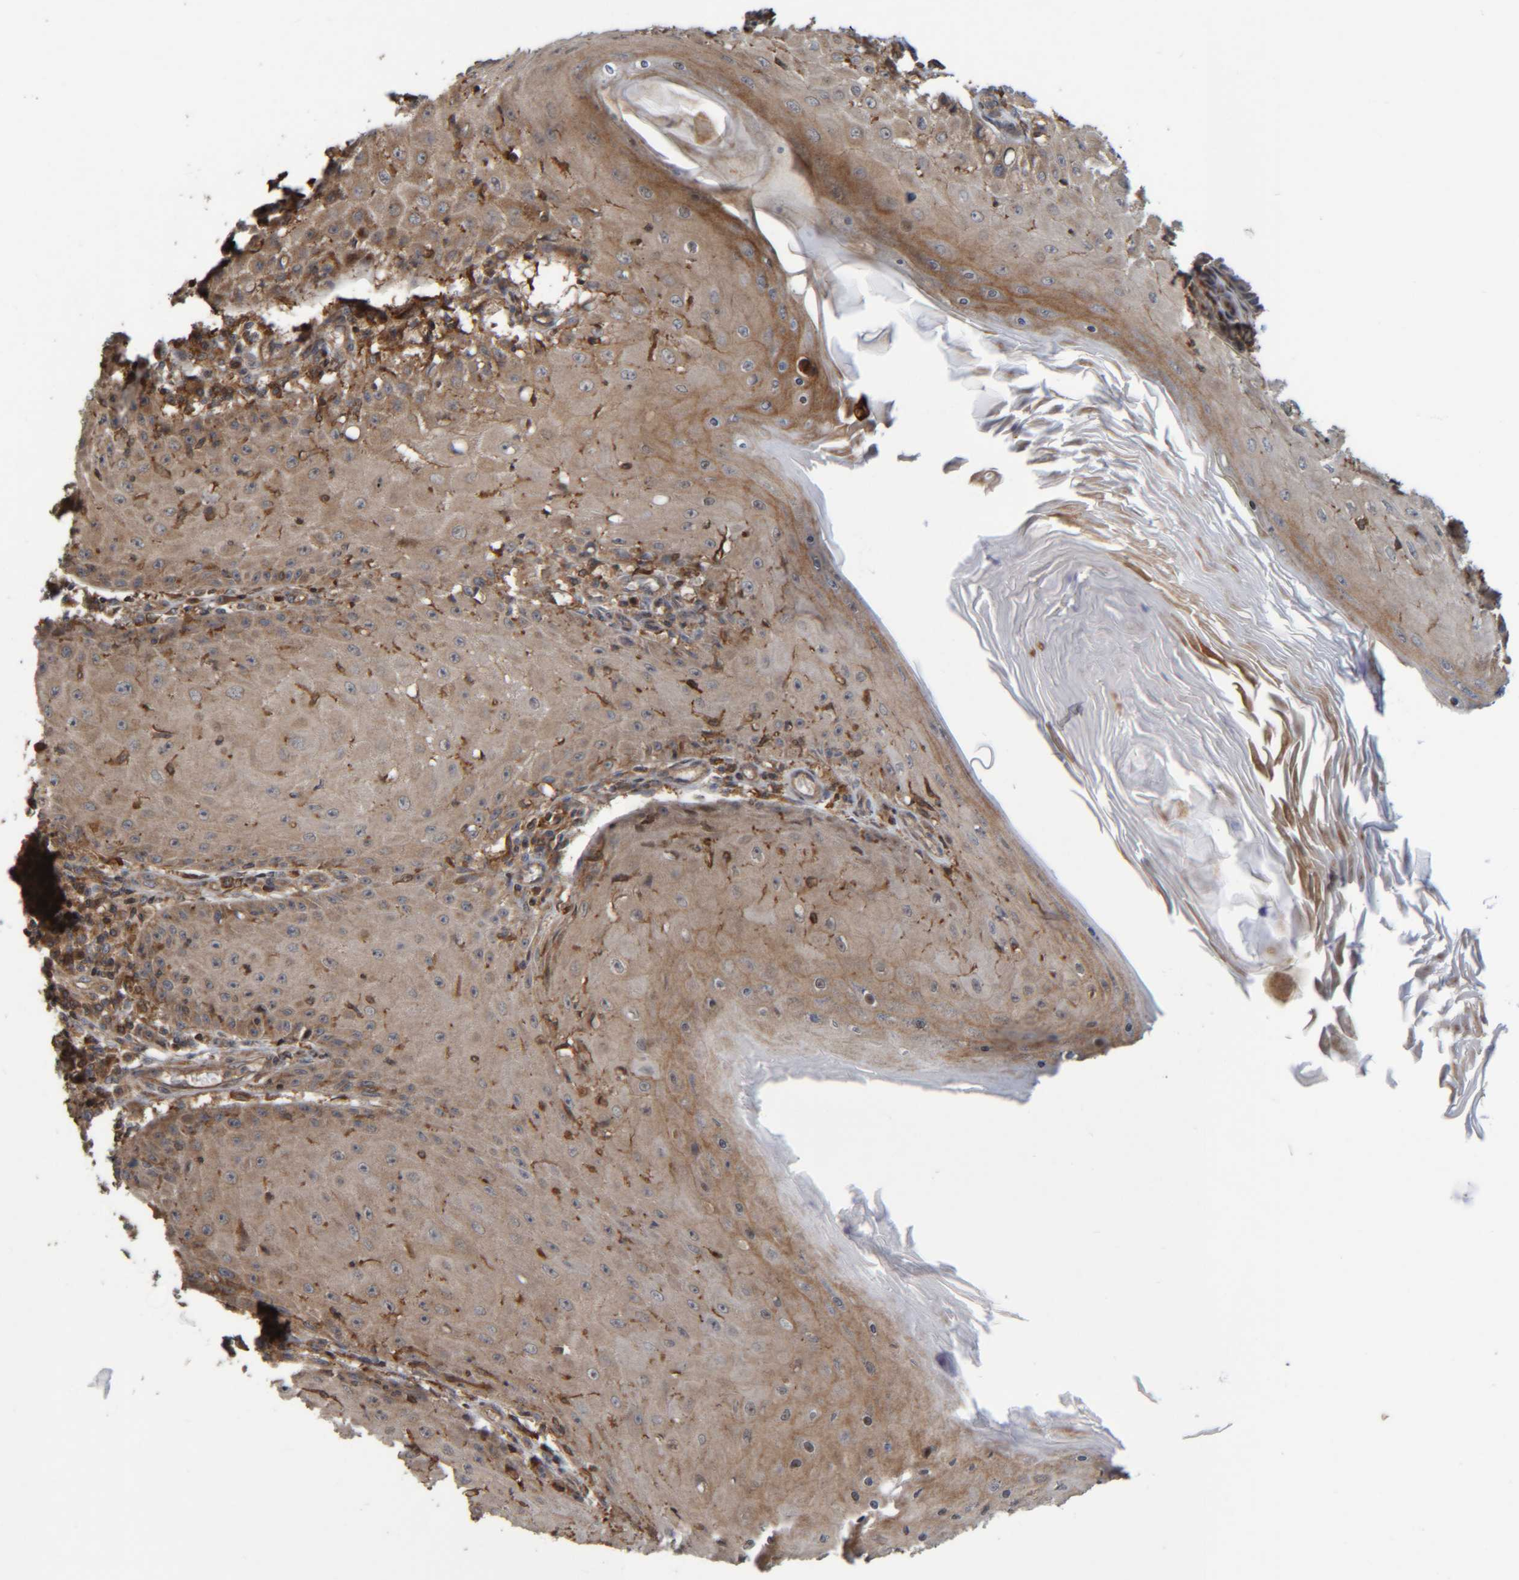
{"staining": {"intensity": "moderate", "quantity": "25%-75%", "location": "cytoplasmic/membranous"}, "tissue": "skin cancer", "cell_type": "Tumor cells", "image_type": "cancer", "snomed": [{"axis": "morphology", "description": "Squamous cell carcinoma, NOS"}, {"axis": "topography", "description": "Skin"}], "caption": "High-magnification brightfield microscopy of skin squamous cell carcinoma stained with DAB (3,3'-diaminobenzidine) (brown) and counterstained with hematoxylin (blue). tumor cells exhibit moderate cytoplasmic/membranous expression is present in approximately25%-75% of cells.", "gene": "CCDC57", "patient": {"sex": "female", "age": 73}}